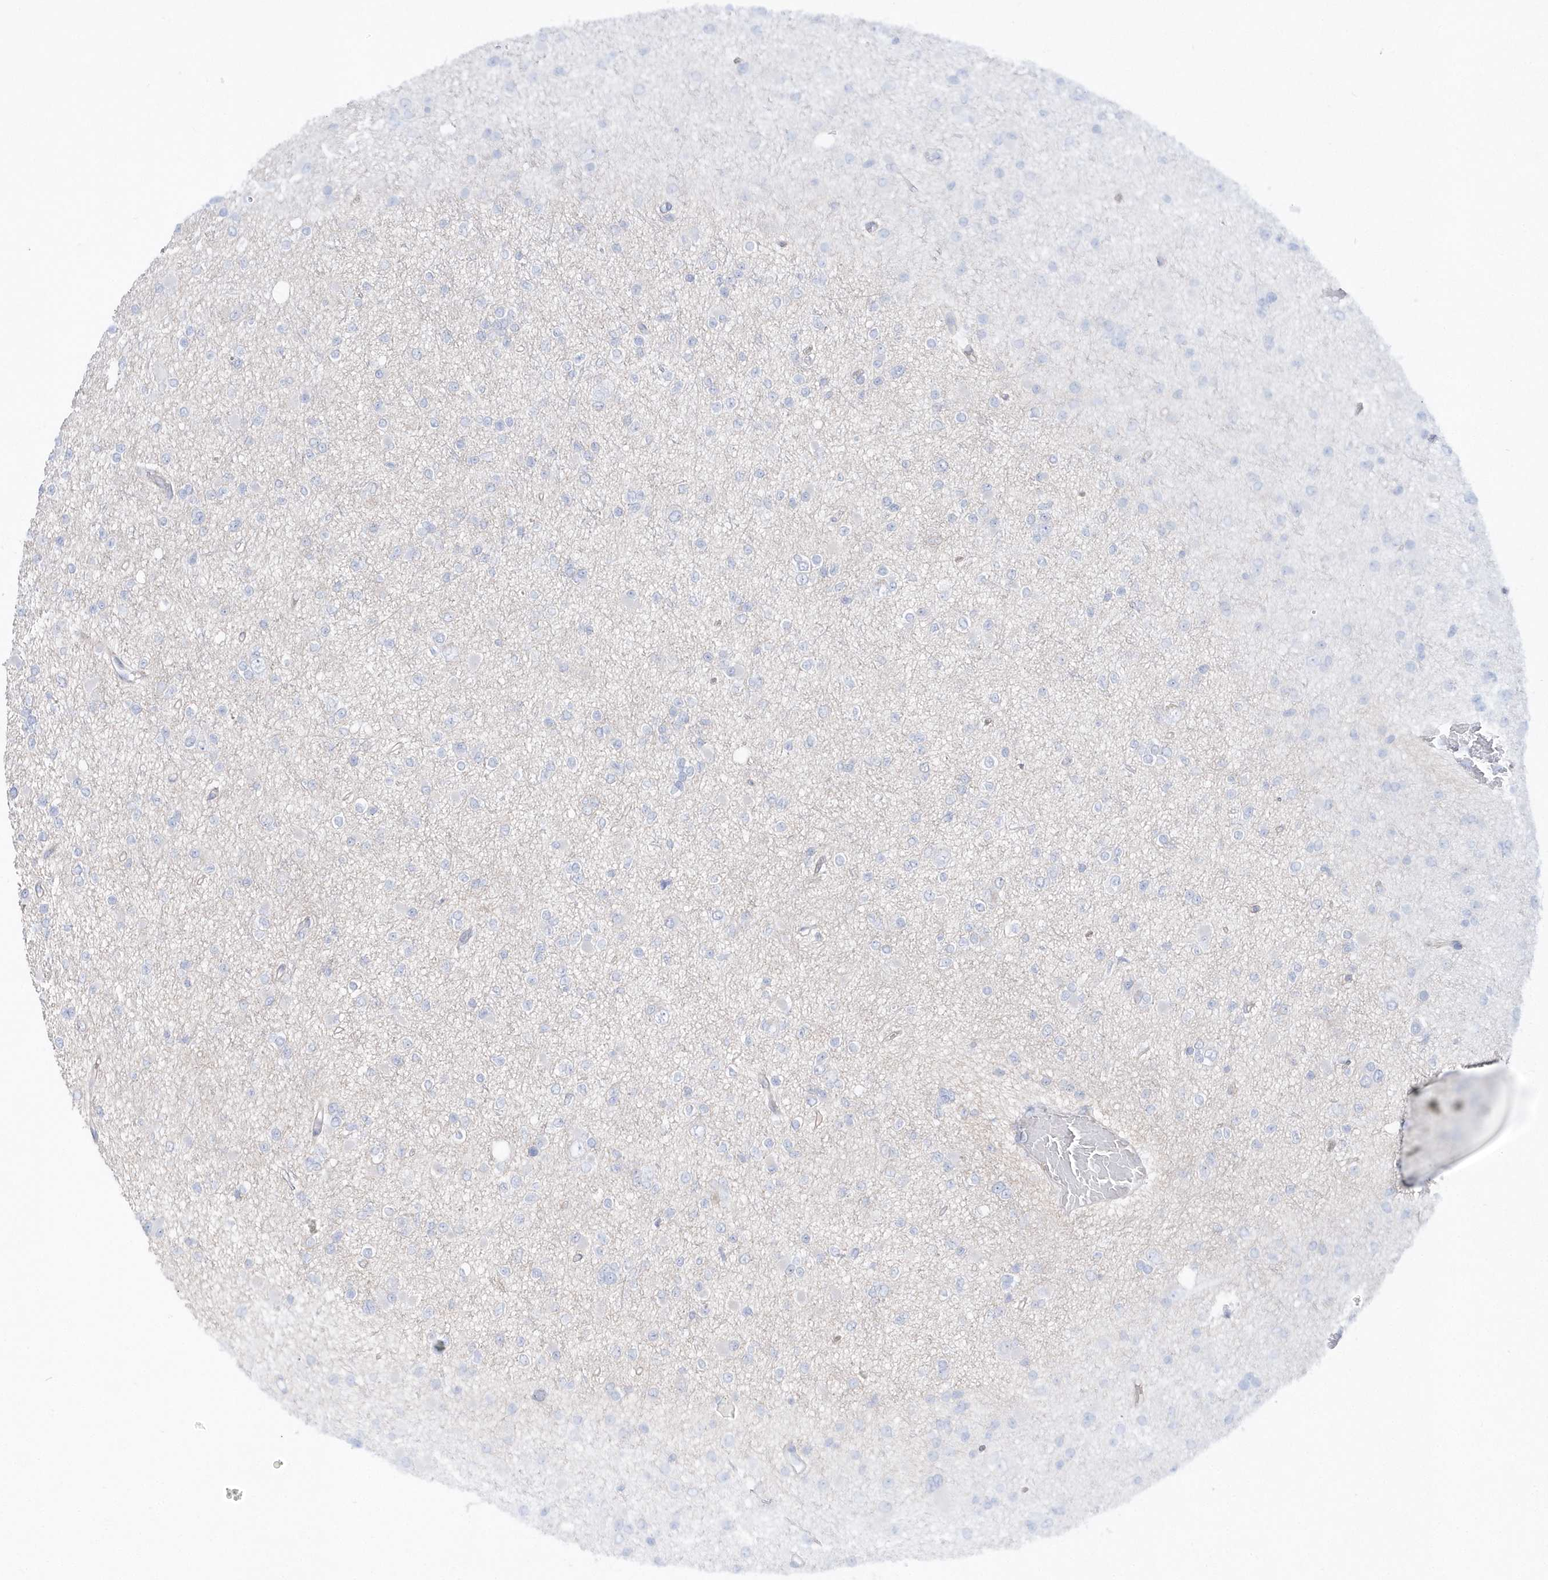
{"staining": {"intensity": "negative", "quantity": "none", "location": "none"}, "tissue": "glioma", "cell_type": "Tumor cells", "image_type": "cancer", "snomed": [{"axis": "morphology", "description": "Glioma, malignant, Low grade"}, {"axis": "topography", "description": "Brain"}], "caption": "The micrograph shows no staining of tumor cells in glioma.", "gene": "TMCO6", "patient": {"sex": "female", "age": 22}}